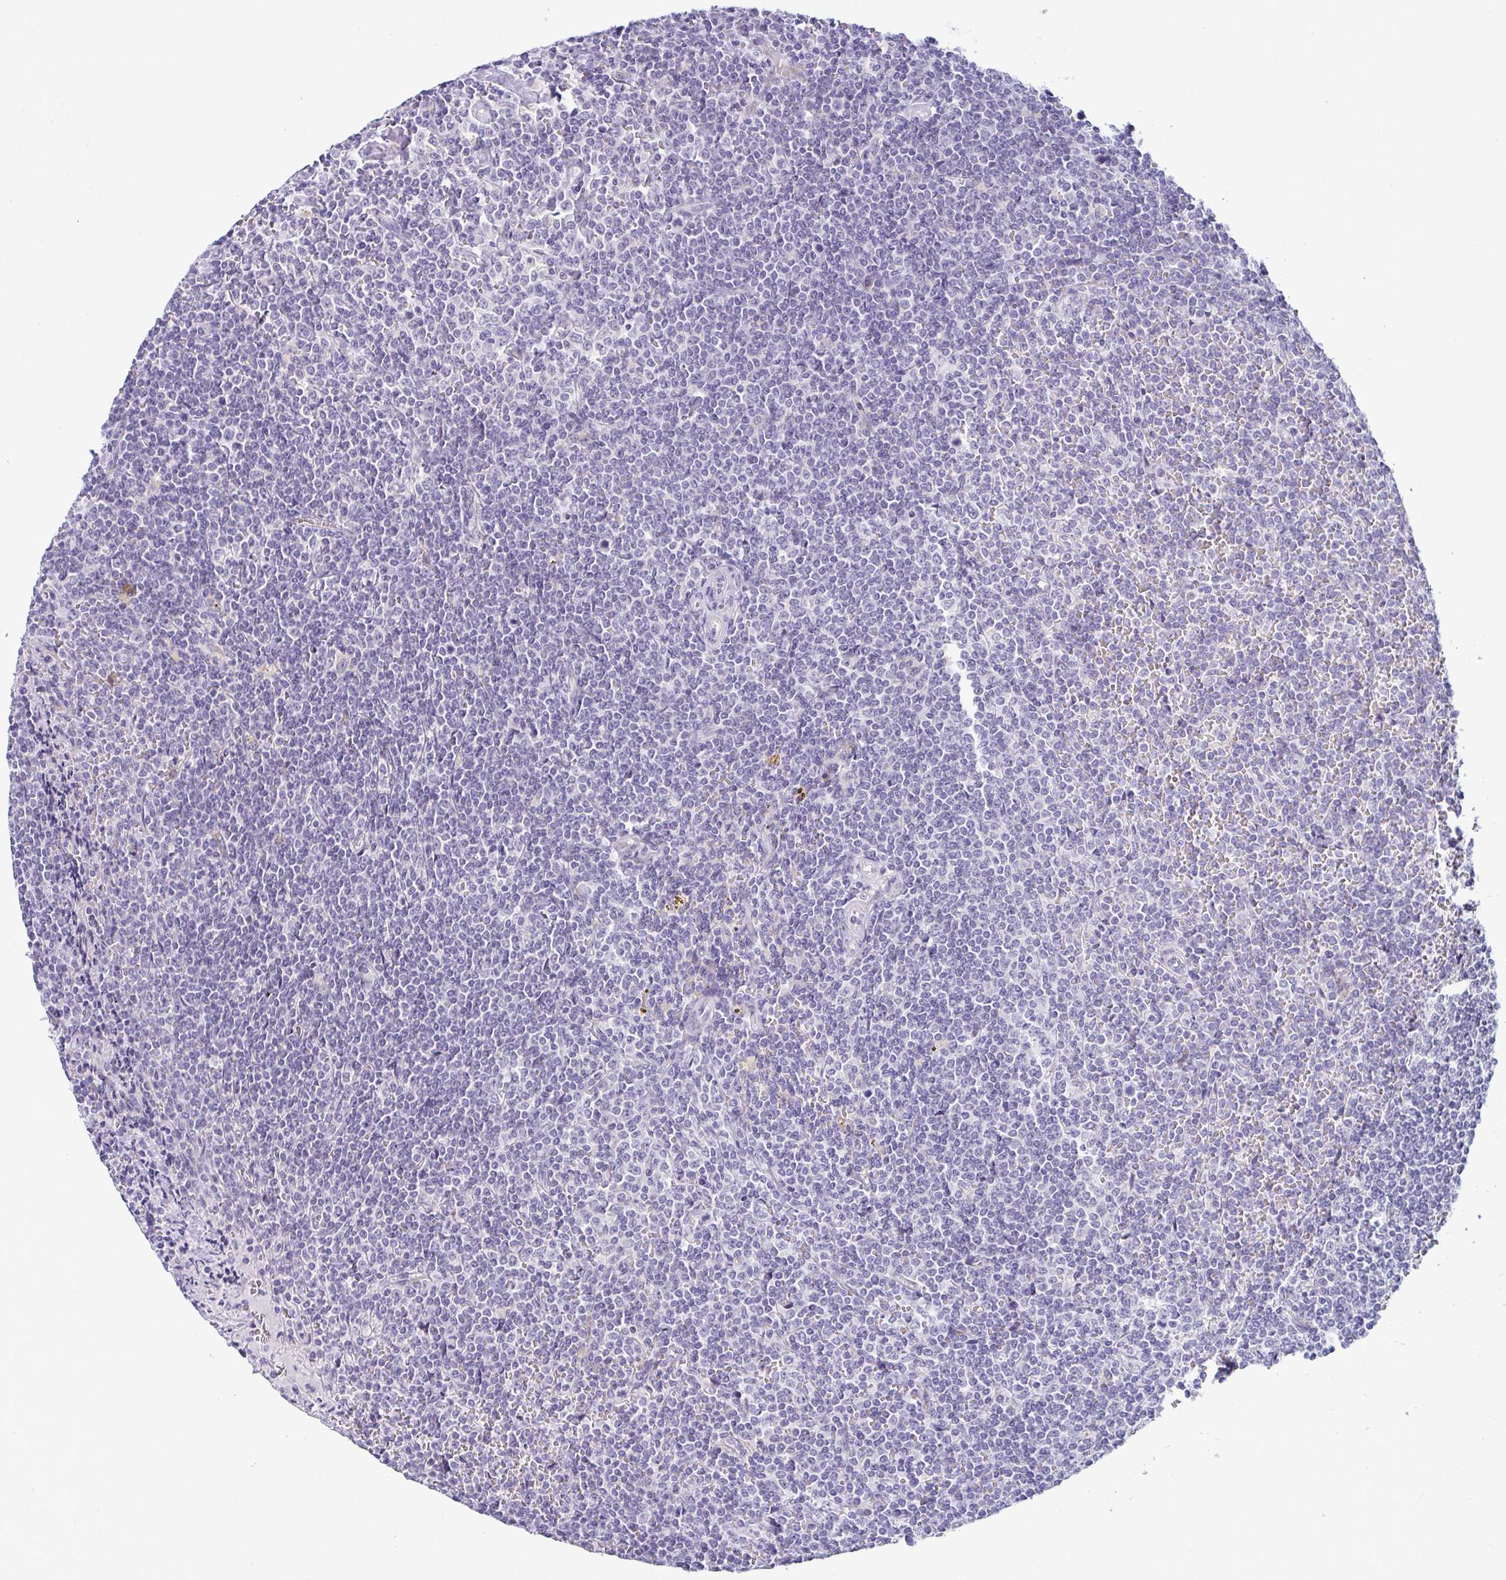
{"staining": {"intensity": "negative", "quantity": "none", "location": "none"}, "tissue": "lymphoma", "cell_type": "Tumor cells", "image_type": "cancer", "snomed": [{"axis": "morphology", "description": "Malignant lymphoma, non-Hodgkin's type, Low grade"}, {"axis": "topography", "description": "Spleen"}], "caption": "Tumor cells show no significant protein expression in low-grade malignant lymphoma, non-Hodgkin's type.", "gene": "TFPI2", "patient": {"sex": "female", "age": 19}}